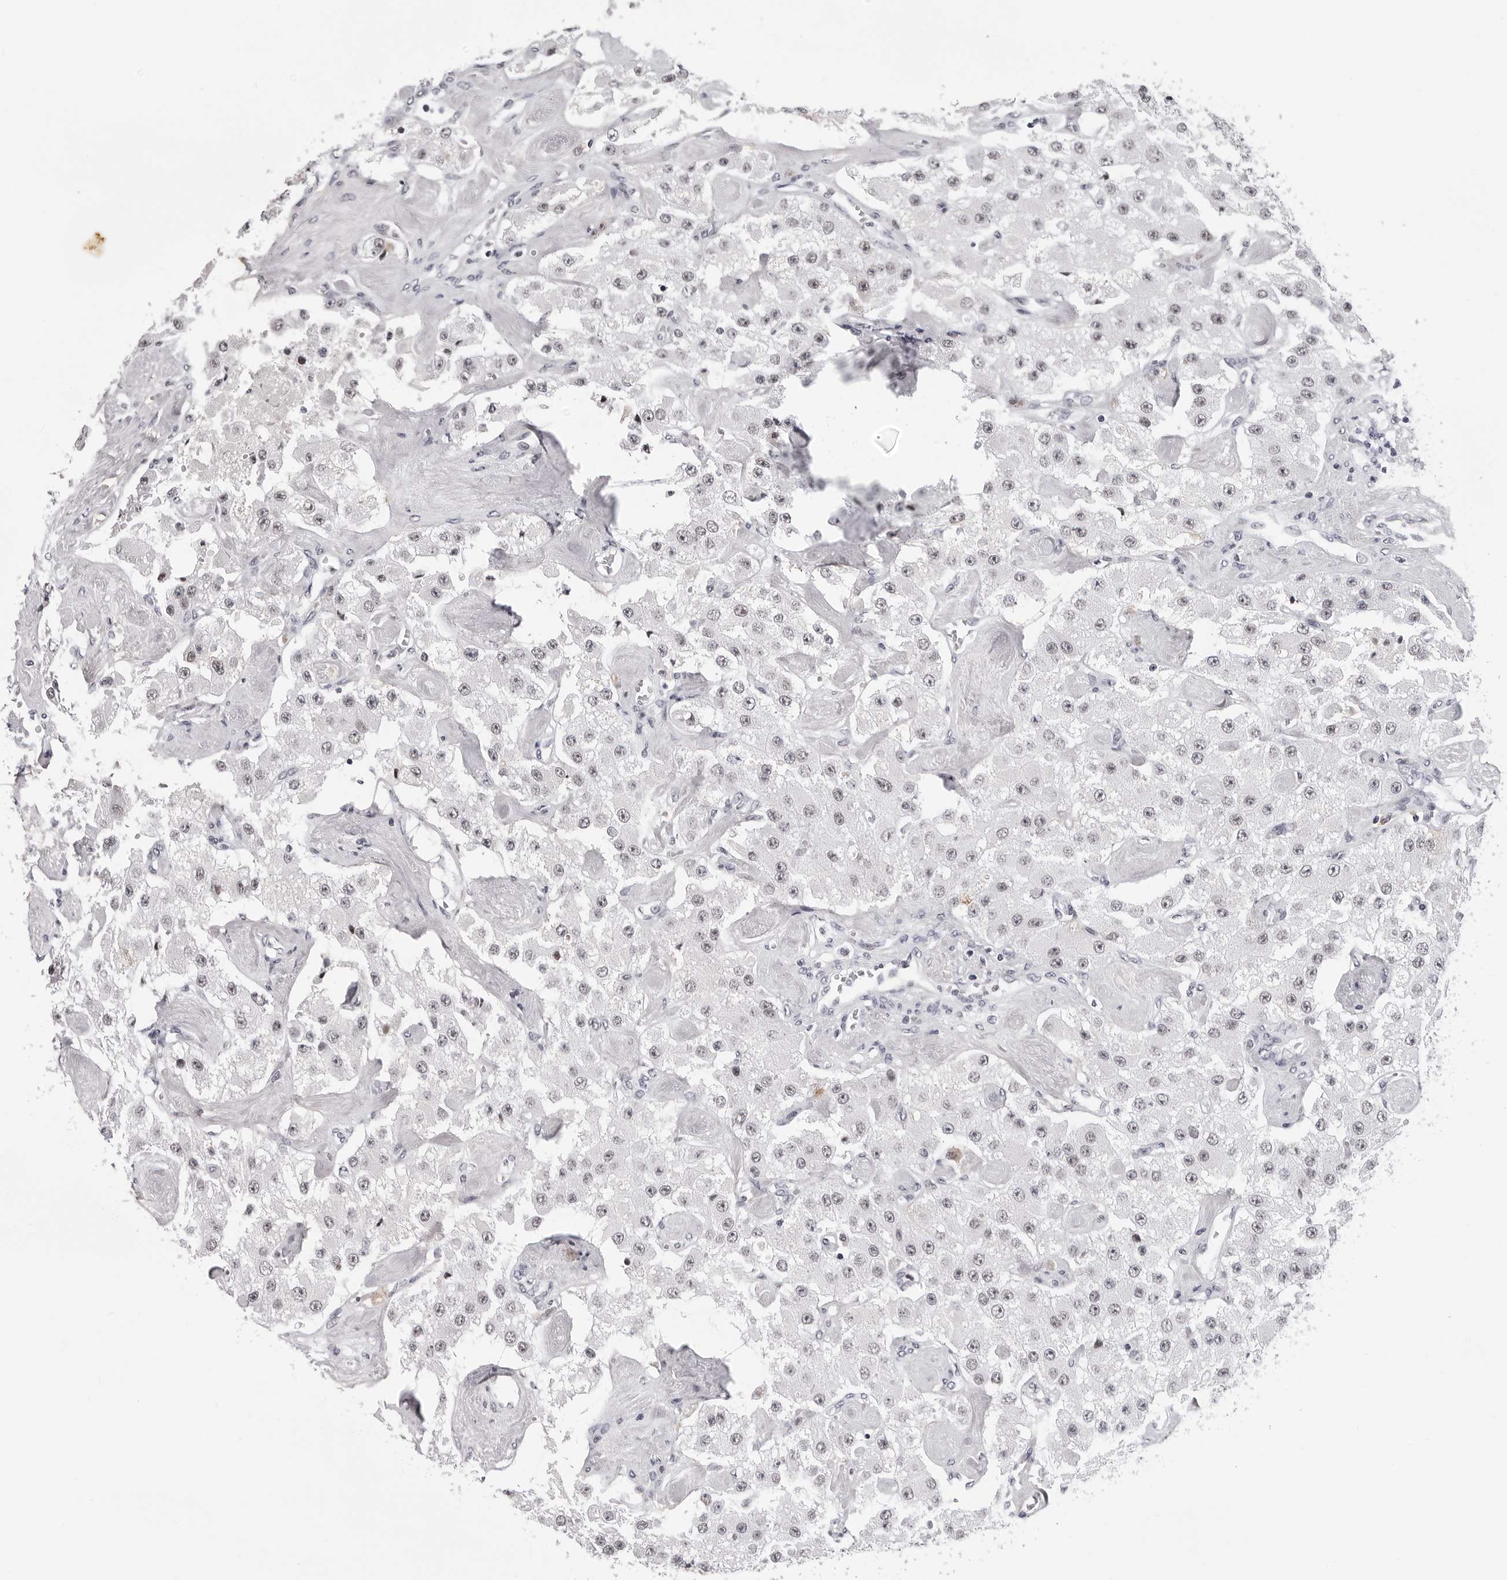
{"staining": {"intensity": "weak", "quantity": ">75%", "location": "nuclear"}, "tissue": "carcinoid", "cell_type": "Tumor cells", "image_type": "cancer", "snomed": [{"axis": "morphology", "description": "Carcinoid, malignant, NOS"}, {"axis": "topography", "description": "Pancreas"}], "caption": "Immunohistochemical staining of carcinoid displays low levels of weak nuclear protein positivity in approximately >75% of tumor cells.", "gene": "SF3B4", "patient": {"sex": "male", "age": 41}}